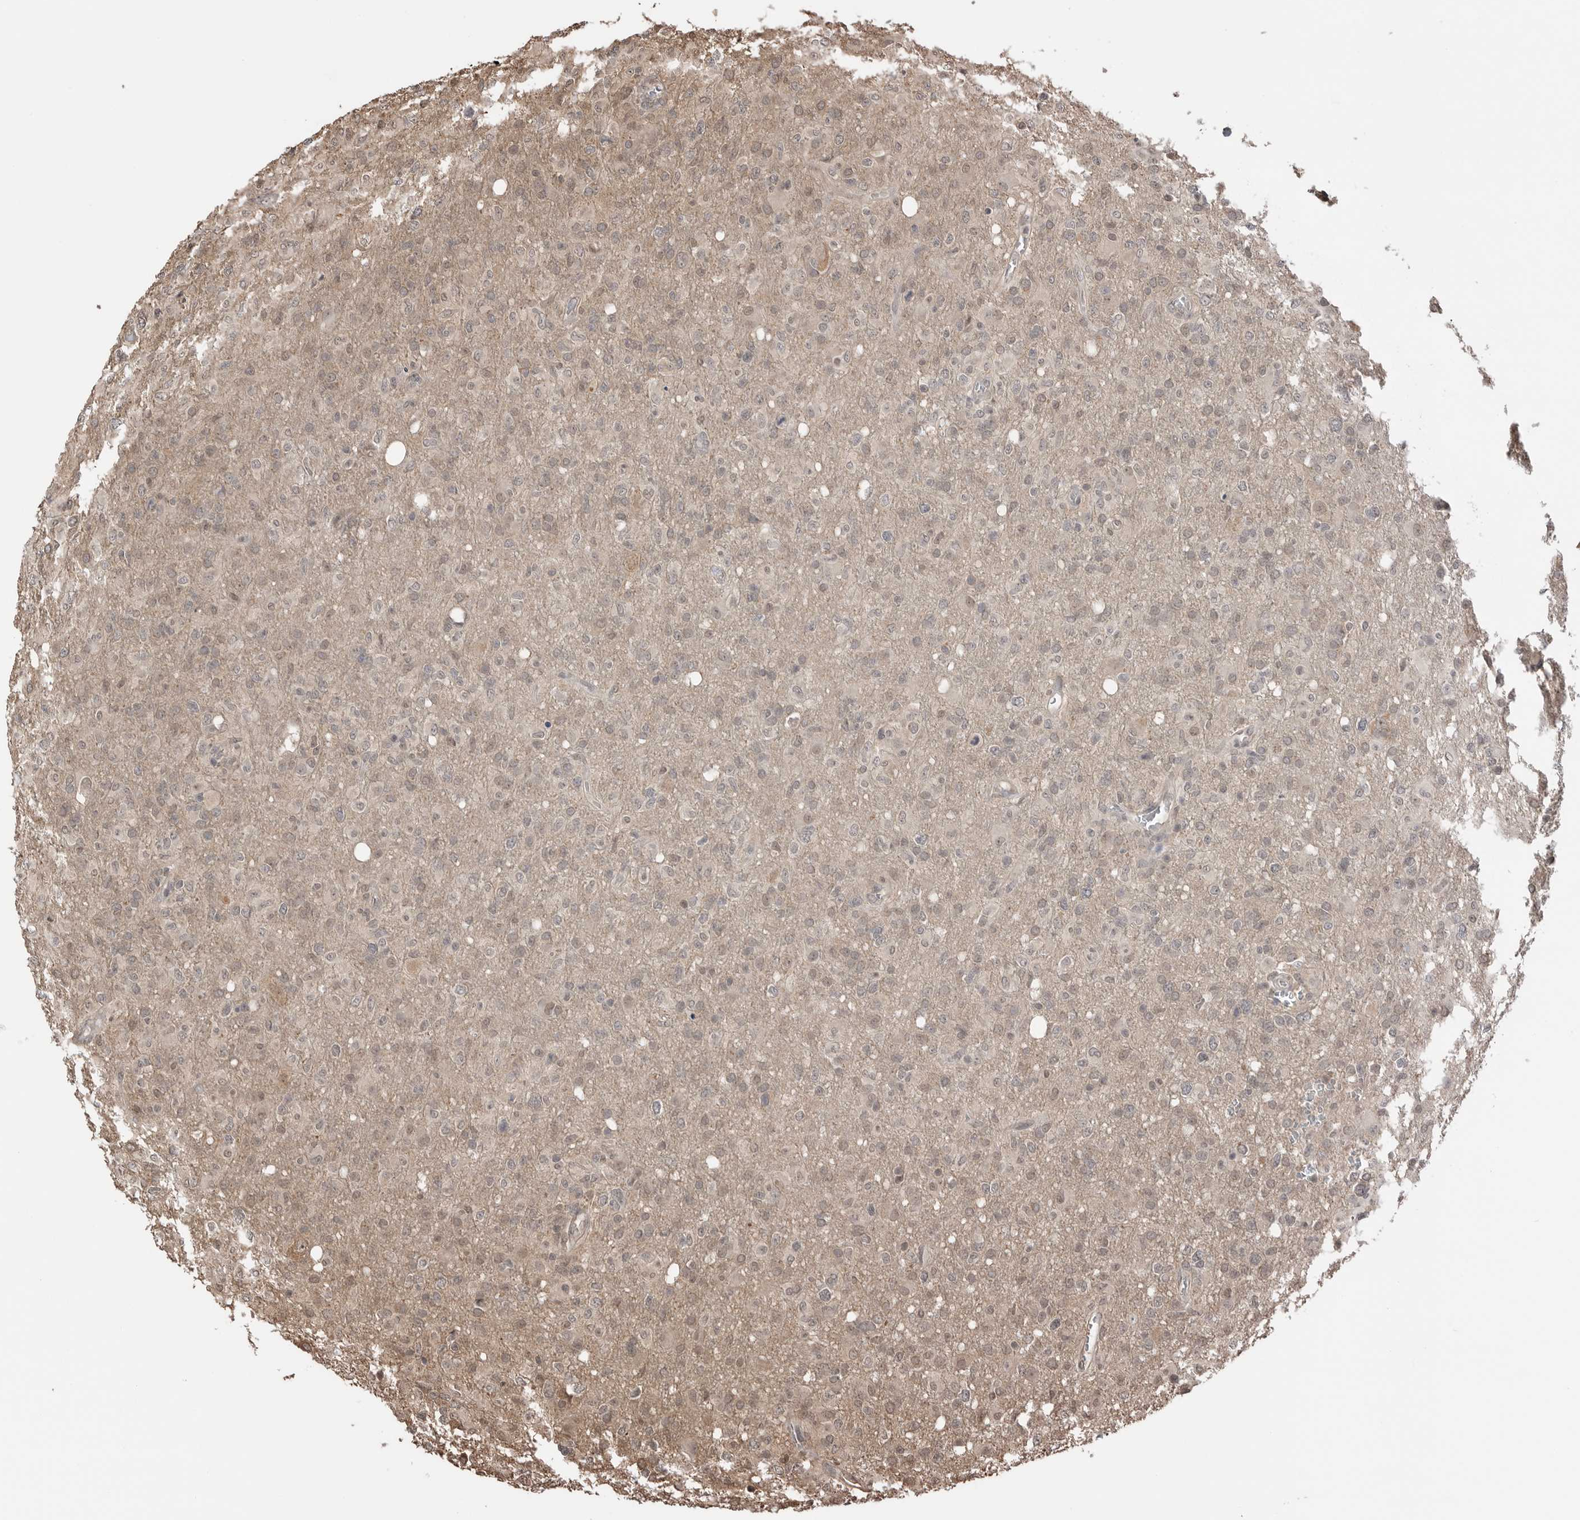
{"staining": {"intensity": "weak", "quantity": ">75%", "location": "nuclear"}, "tissue": "glioma", "cell_type": "Tumor cells", "image_type": "cancer", "snomed": [{"axis": "morphology", "description": "Glioma, malignant, High grade"}, {"axis": "topography", "description": "Brain"}], "caption": "Tumor cells exhibit low levels of weak nuclear expression in about >75% of cells in glioma.", "gene": "PEAK1", "patient": {"sex": "female", "age": 57}}